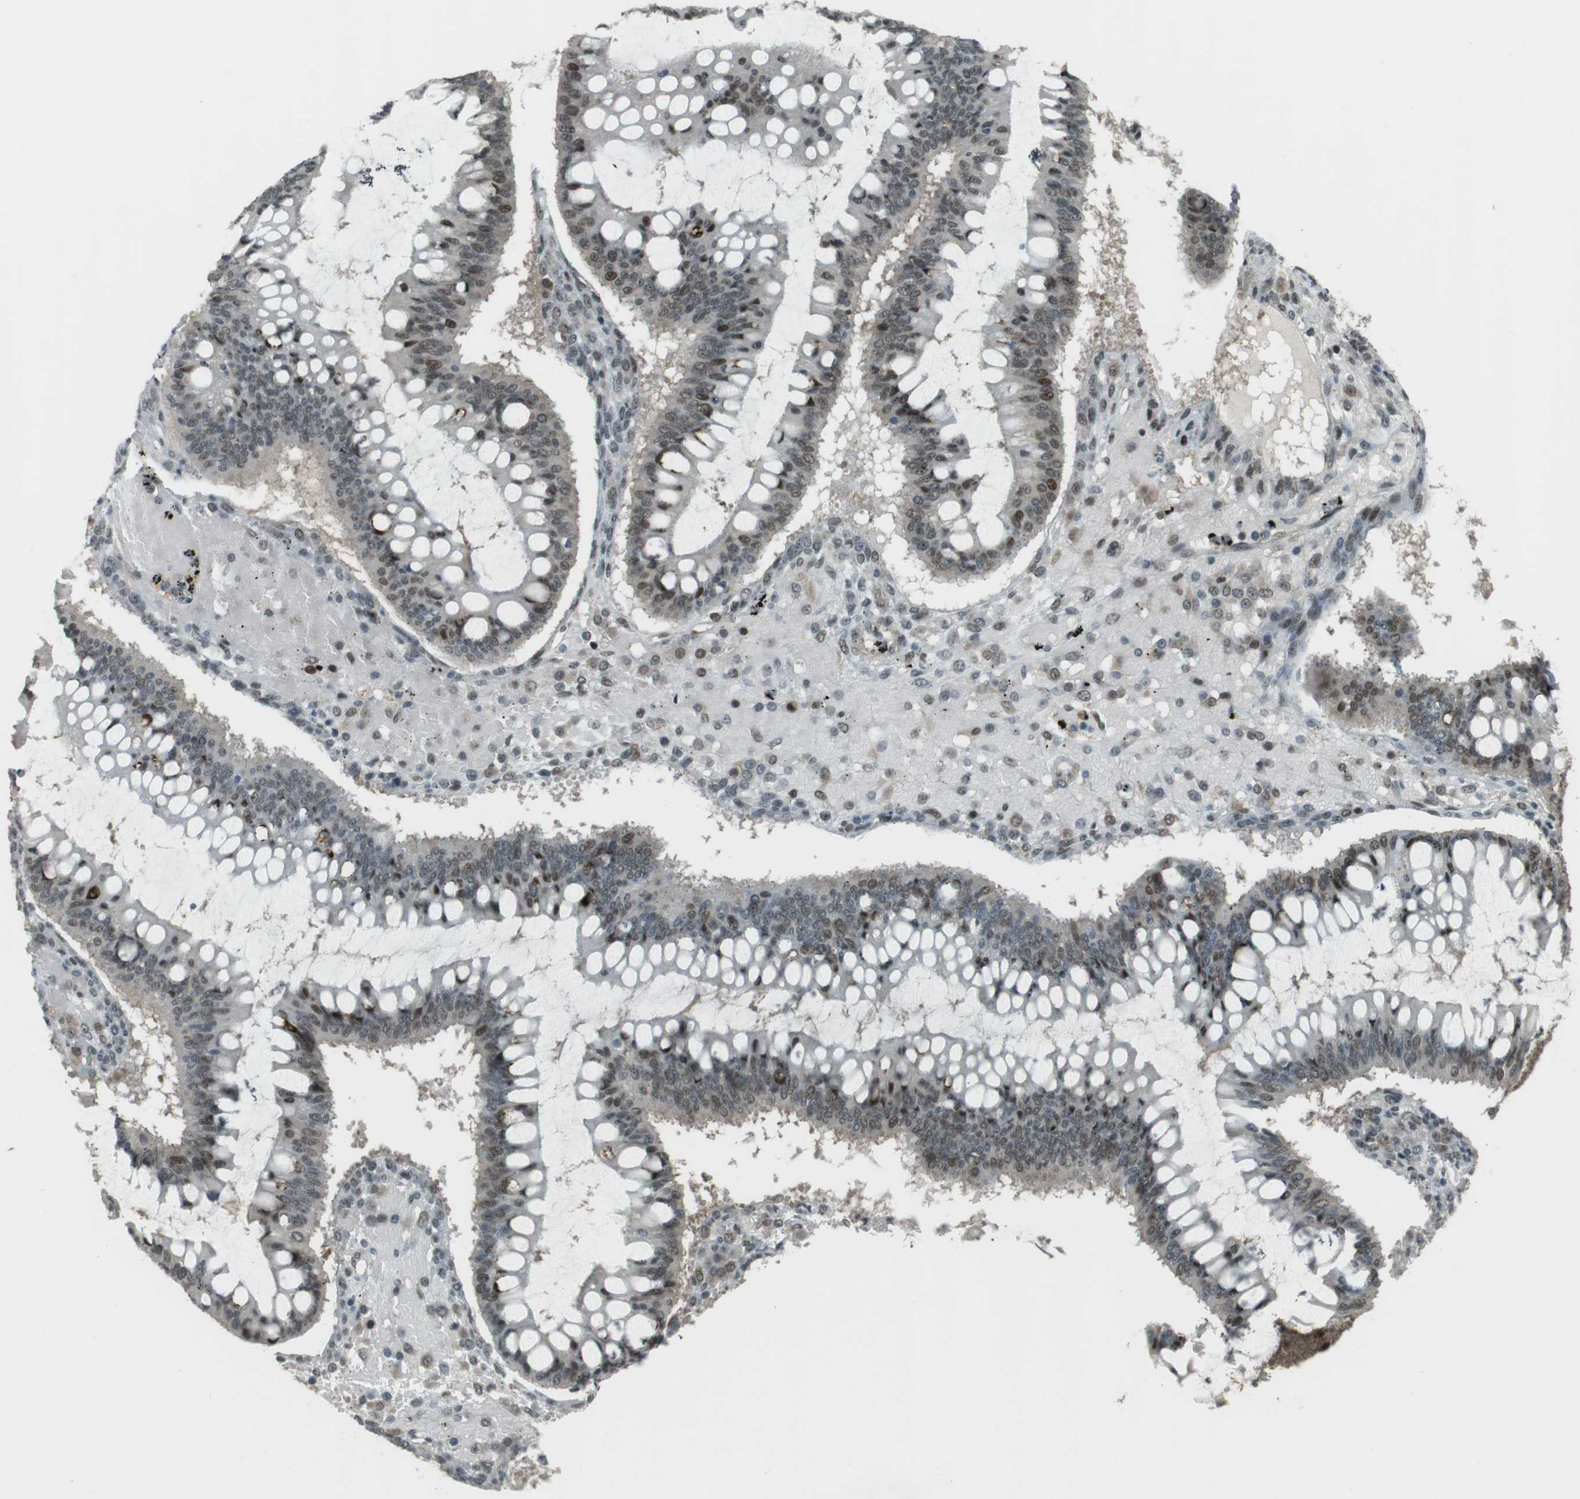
{"staining": {"intensity": "moderate", "quantity": "<25%", "location": "nuclear"}, "tissue": "ovarian cancer", "cell_type": "Tumor cells", "image_type": "cancer", "snomed": [{"axis": "morphology", "description": "Cystadenocarcinoma, mucinous, NOS"}, {"axis": "topography", "description": "Ovary"}], "caption": "Ovarian mucinous cystadenocarcinoma tissue displays moderate nuclear positivity in about <25% of tumor cells (Stains: DAB in brown, nuclei in blue, Microscopy: brightfield microscopy at high magnification).", "gene": "SLITRK5", "patient": {"sex": "female", "age": 73}}